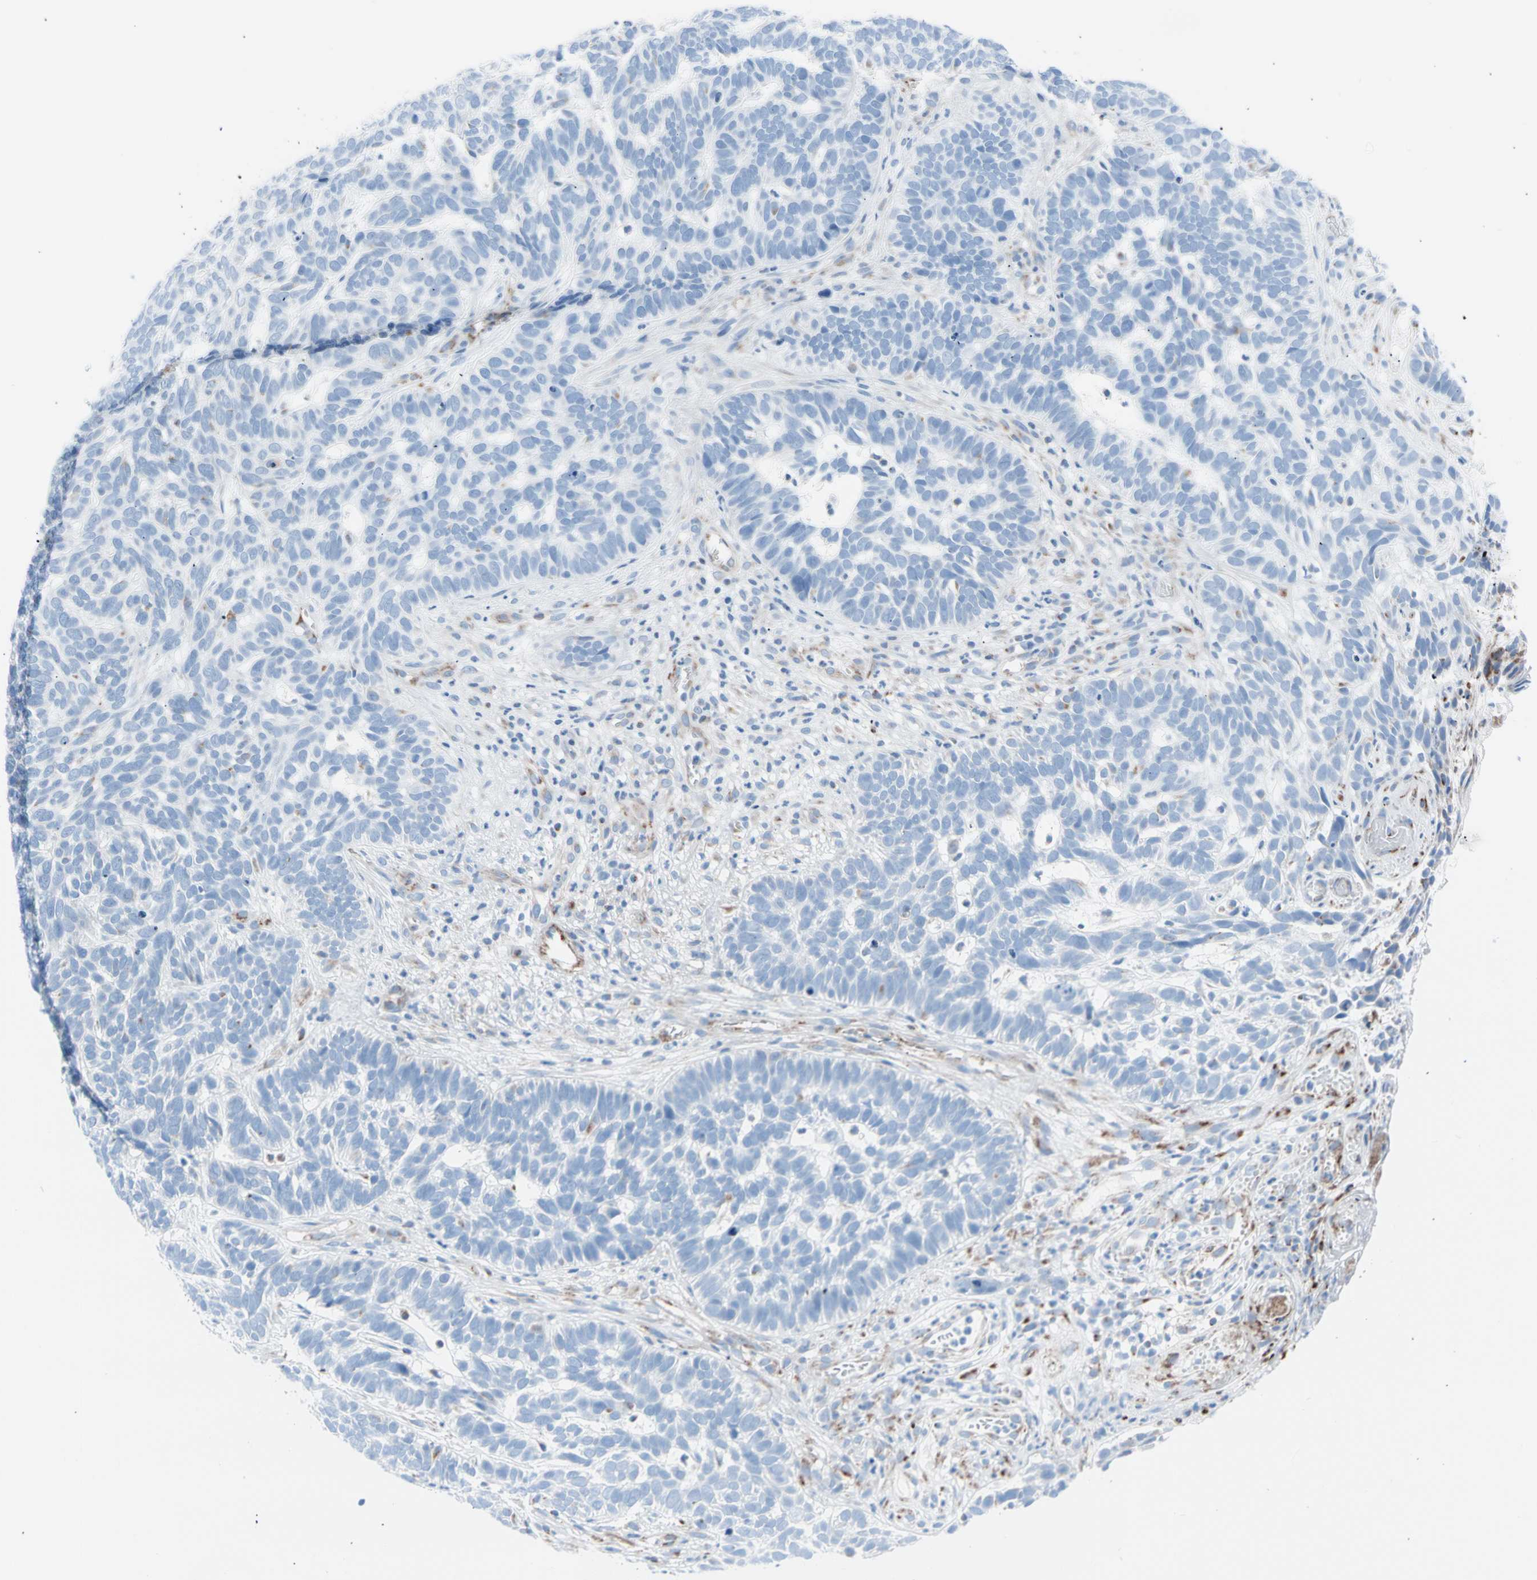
{"staining": {"intensity": "negative", "quantity": "none", "location": "none"}, "tissue": "skin cancer", "cell_type": "Tumor cells", "image_type": "cancer", "snomed": [{"axis": "morphology", "description": "Basal cell carcinoma"}, {"axis": "topography", "description": "Skin"}], "caption": "The photomicrograph shows no staining of tumor cells in skin cancer.", "gene": "HK1", "patient": {"sex": "male", "age": 87}}